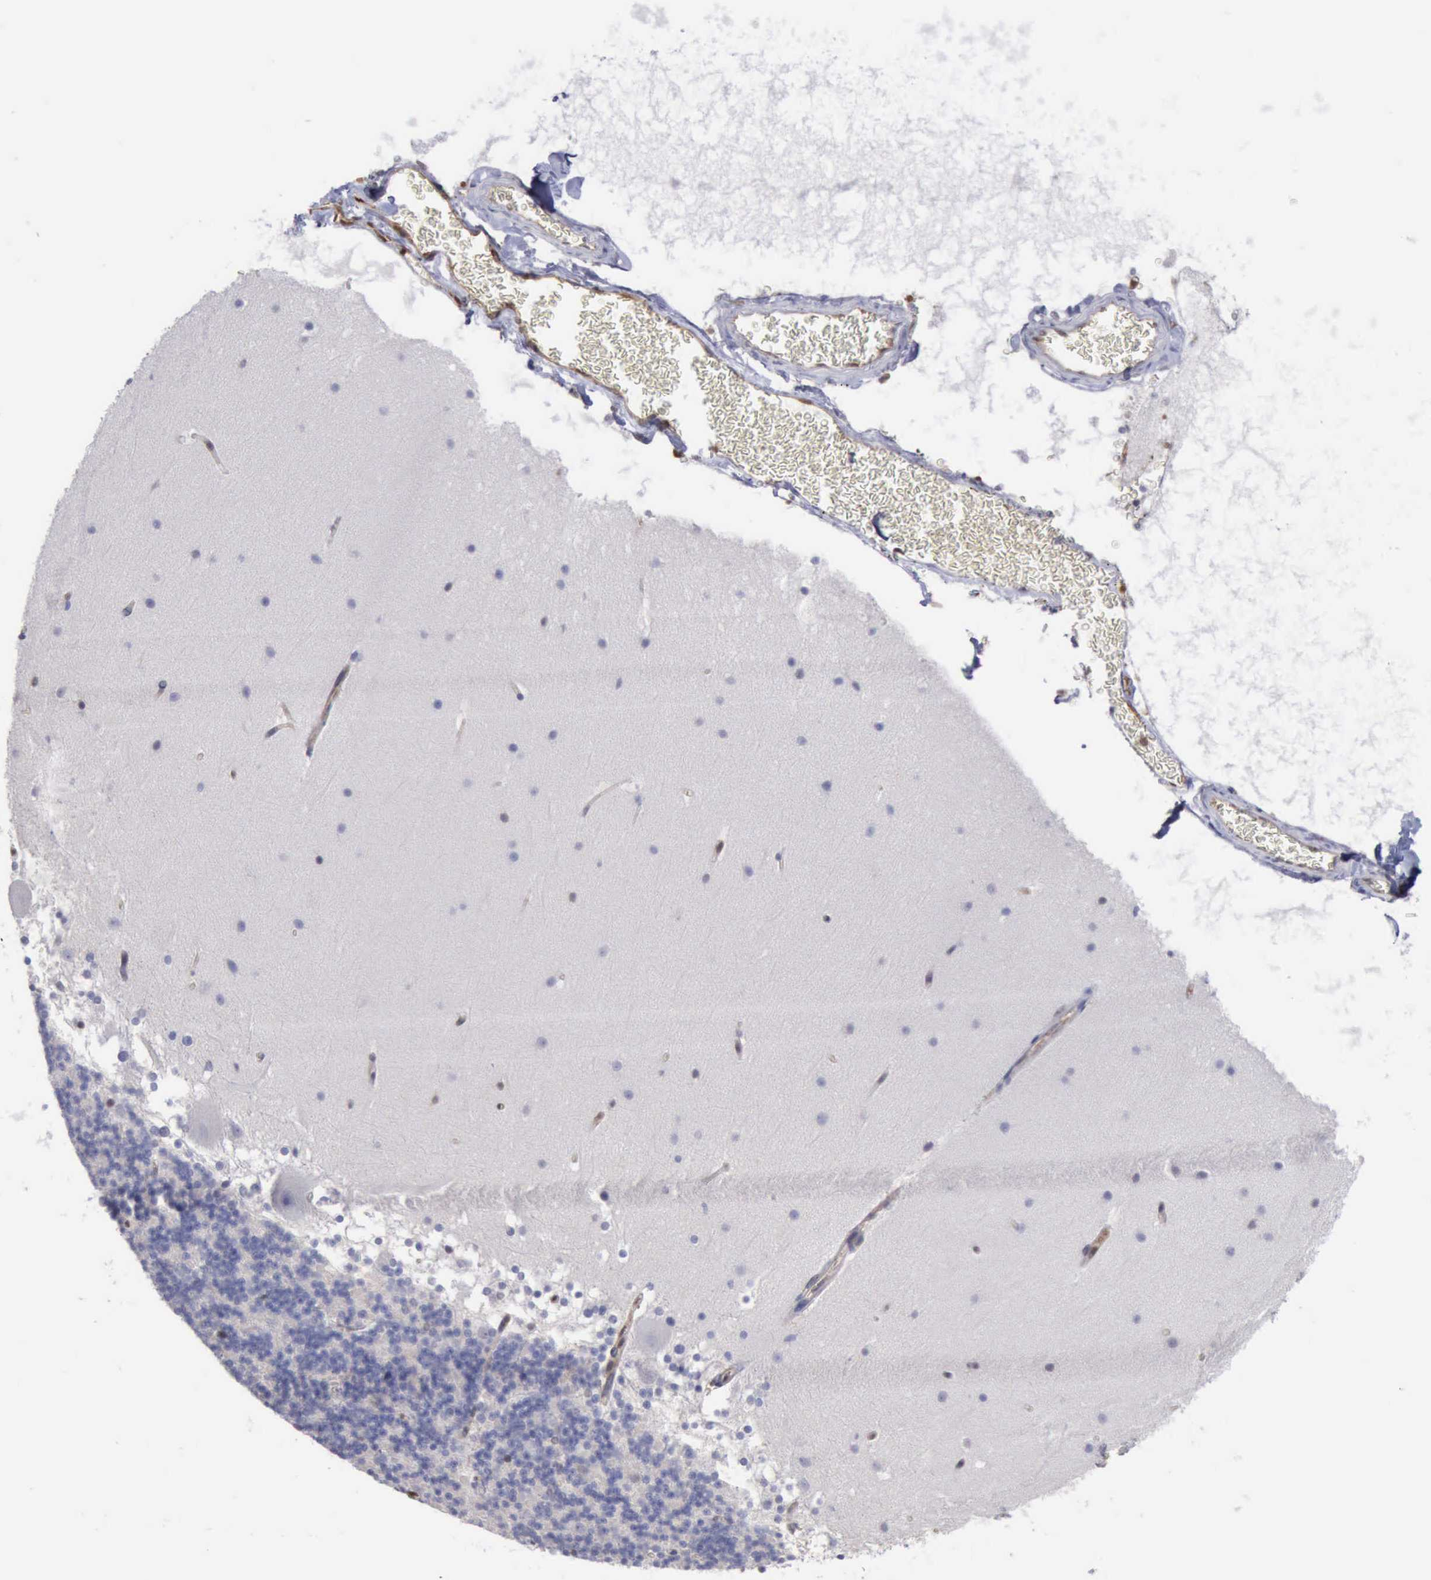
{"staining": {"intensity": "weak", "quantity": "<25%", "location": "nuclear"}, "tissue": "cerebellum", "cell_type": "Cells in granular layer", "image_type": "normal", "snomed": [{"axis": "morphology", "description": "Normal tissue, NOS"}, {"axis": "topography", "description": "Cerebellum"}], "caption": "Histopathology image shows no protein staining in cells in granular layer of unremarkable cerebellum.", "gene": "STAT1", "patient": {"sex": "female", "age": 19}}